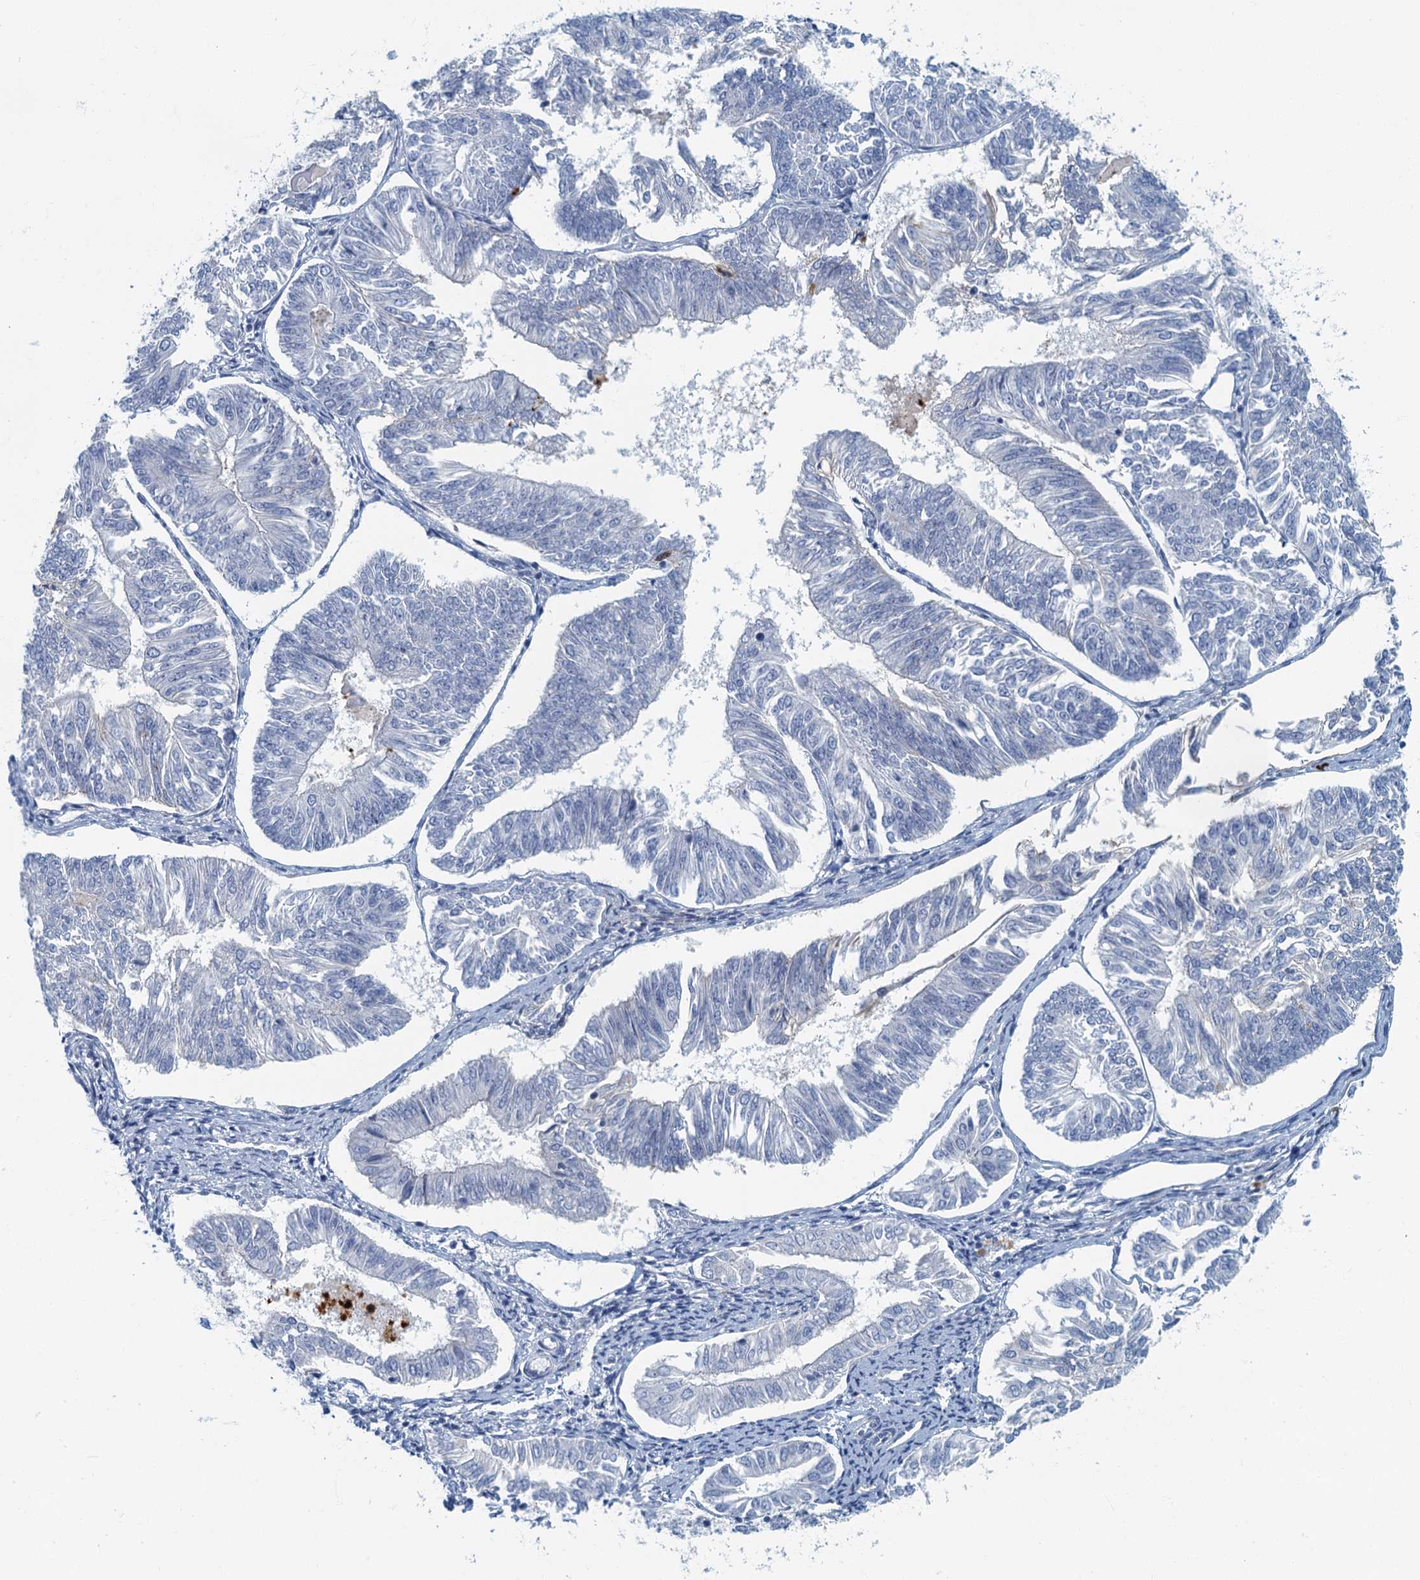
{"staining": {"intensity": "negative", "quantity": "none", "location": "none"}, "tissue": "endometrial cancer", "cell_type": "Tumor cells", "image_type": "cancer", "snomed": [{"axis": "morphology", "description": "Adenocarcinoma, NOS"}, {"axis": "topography", "description": "Endometrium"}], "caption": "Adenocarcinoma (endometrial) was stained to show a protein in brown. There is no significant staining in tumor cells.", "gene": "ANKDD1A", "patient": {"sex": "female", "age": 58}}